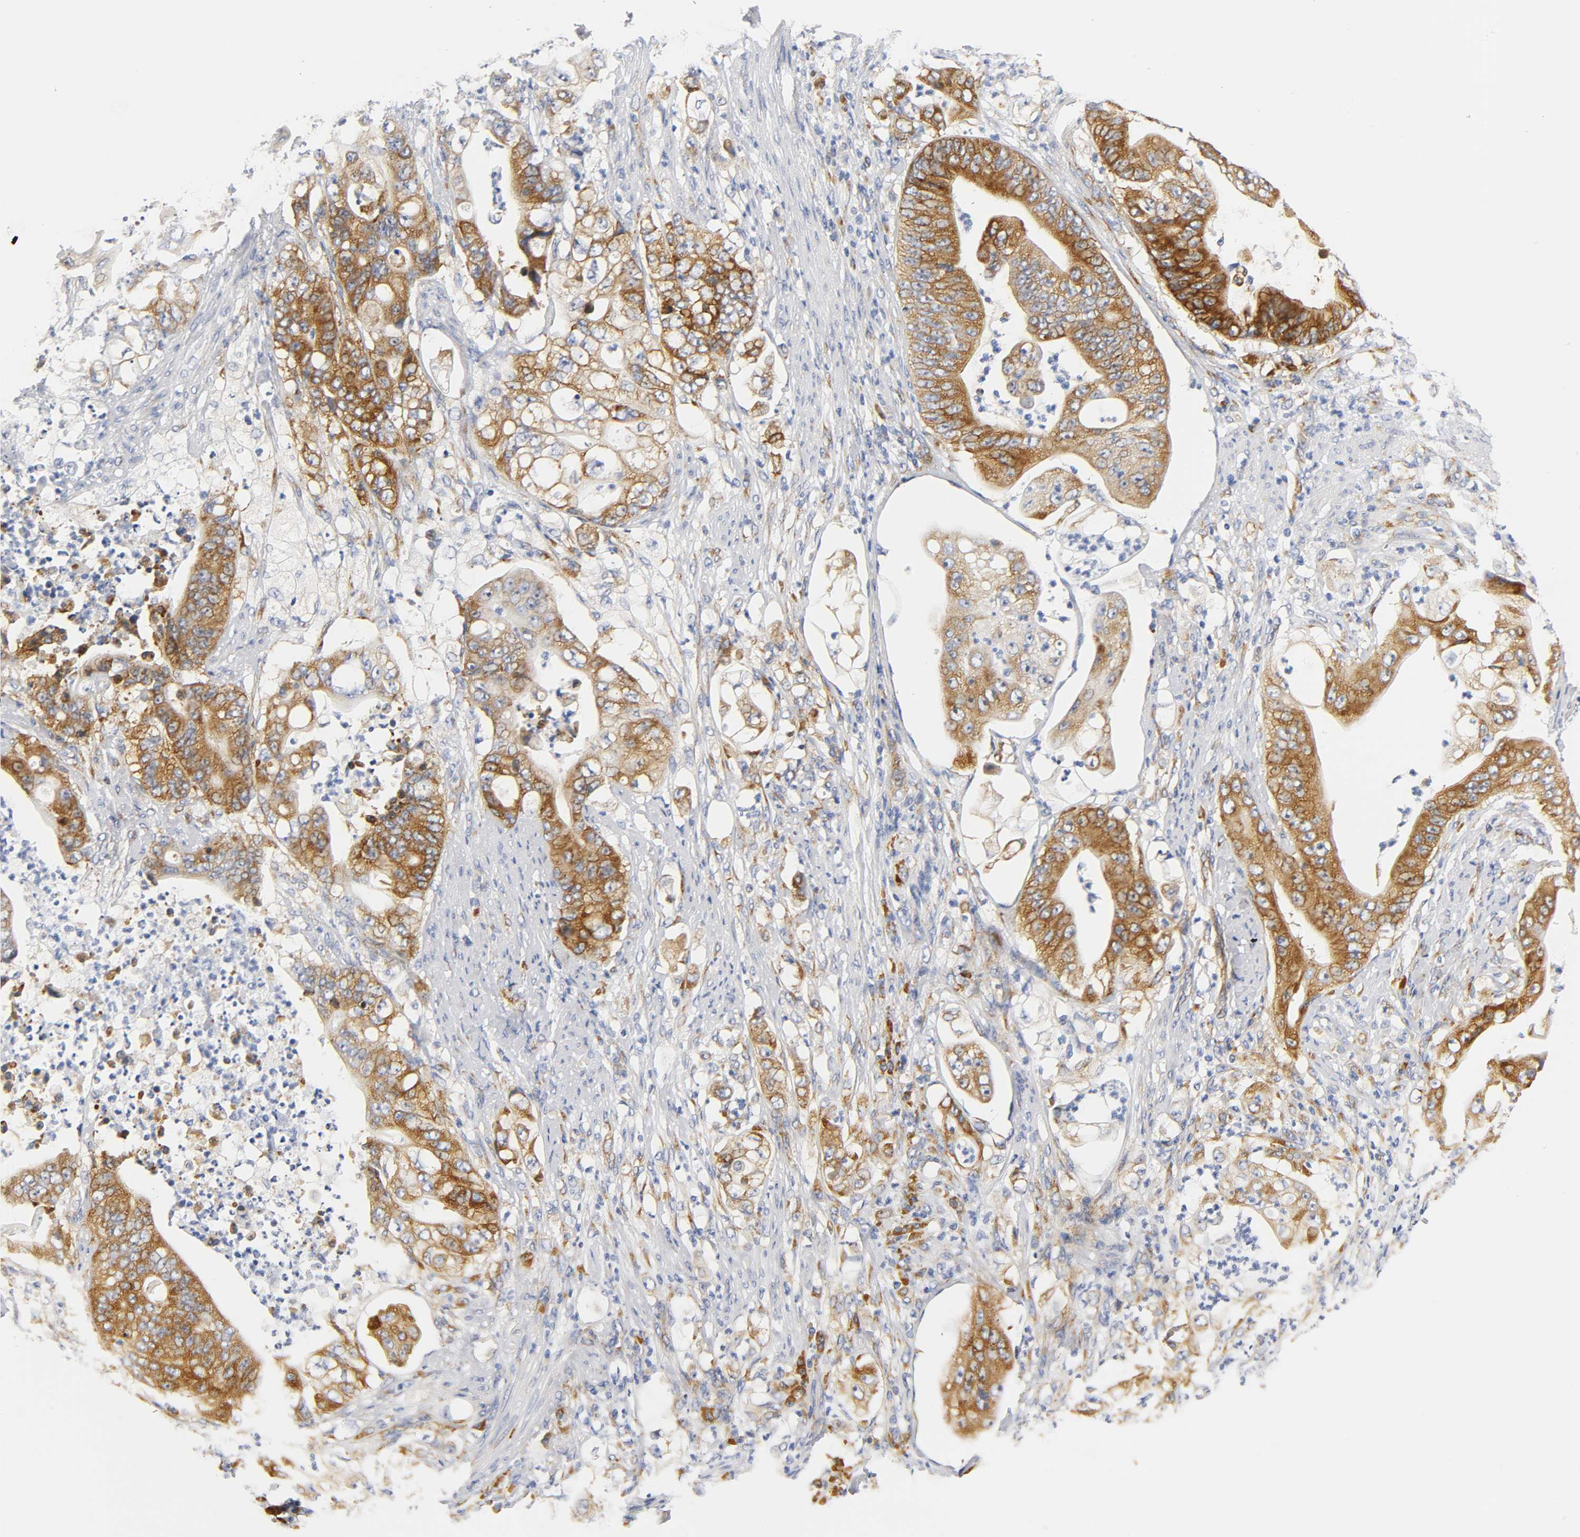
{"staining": {"intensity": "strong", "quantity": ">75%", "location": "cytoplasmic/membranous"}, "tissue": "stomach cancer", "cell_type": "Tumor cells", "image_type": "cancer", "snomed": [{"axis": "morphology", "description": "Adenocarcinoma, NOS"}, {"axis": "topography", "description": "Stomach"}], "caption": "Human stomach adenocarcinoma stained for a protein (brown) exhibits strong cytoplasmic/membranous positive positivity in about >75% of tumor cells.", "gene": "REL", "patient": {"sex": "female", "age": 73}}